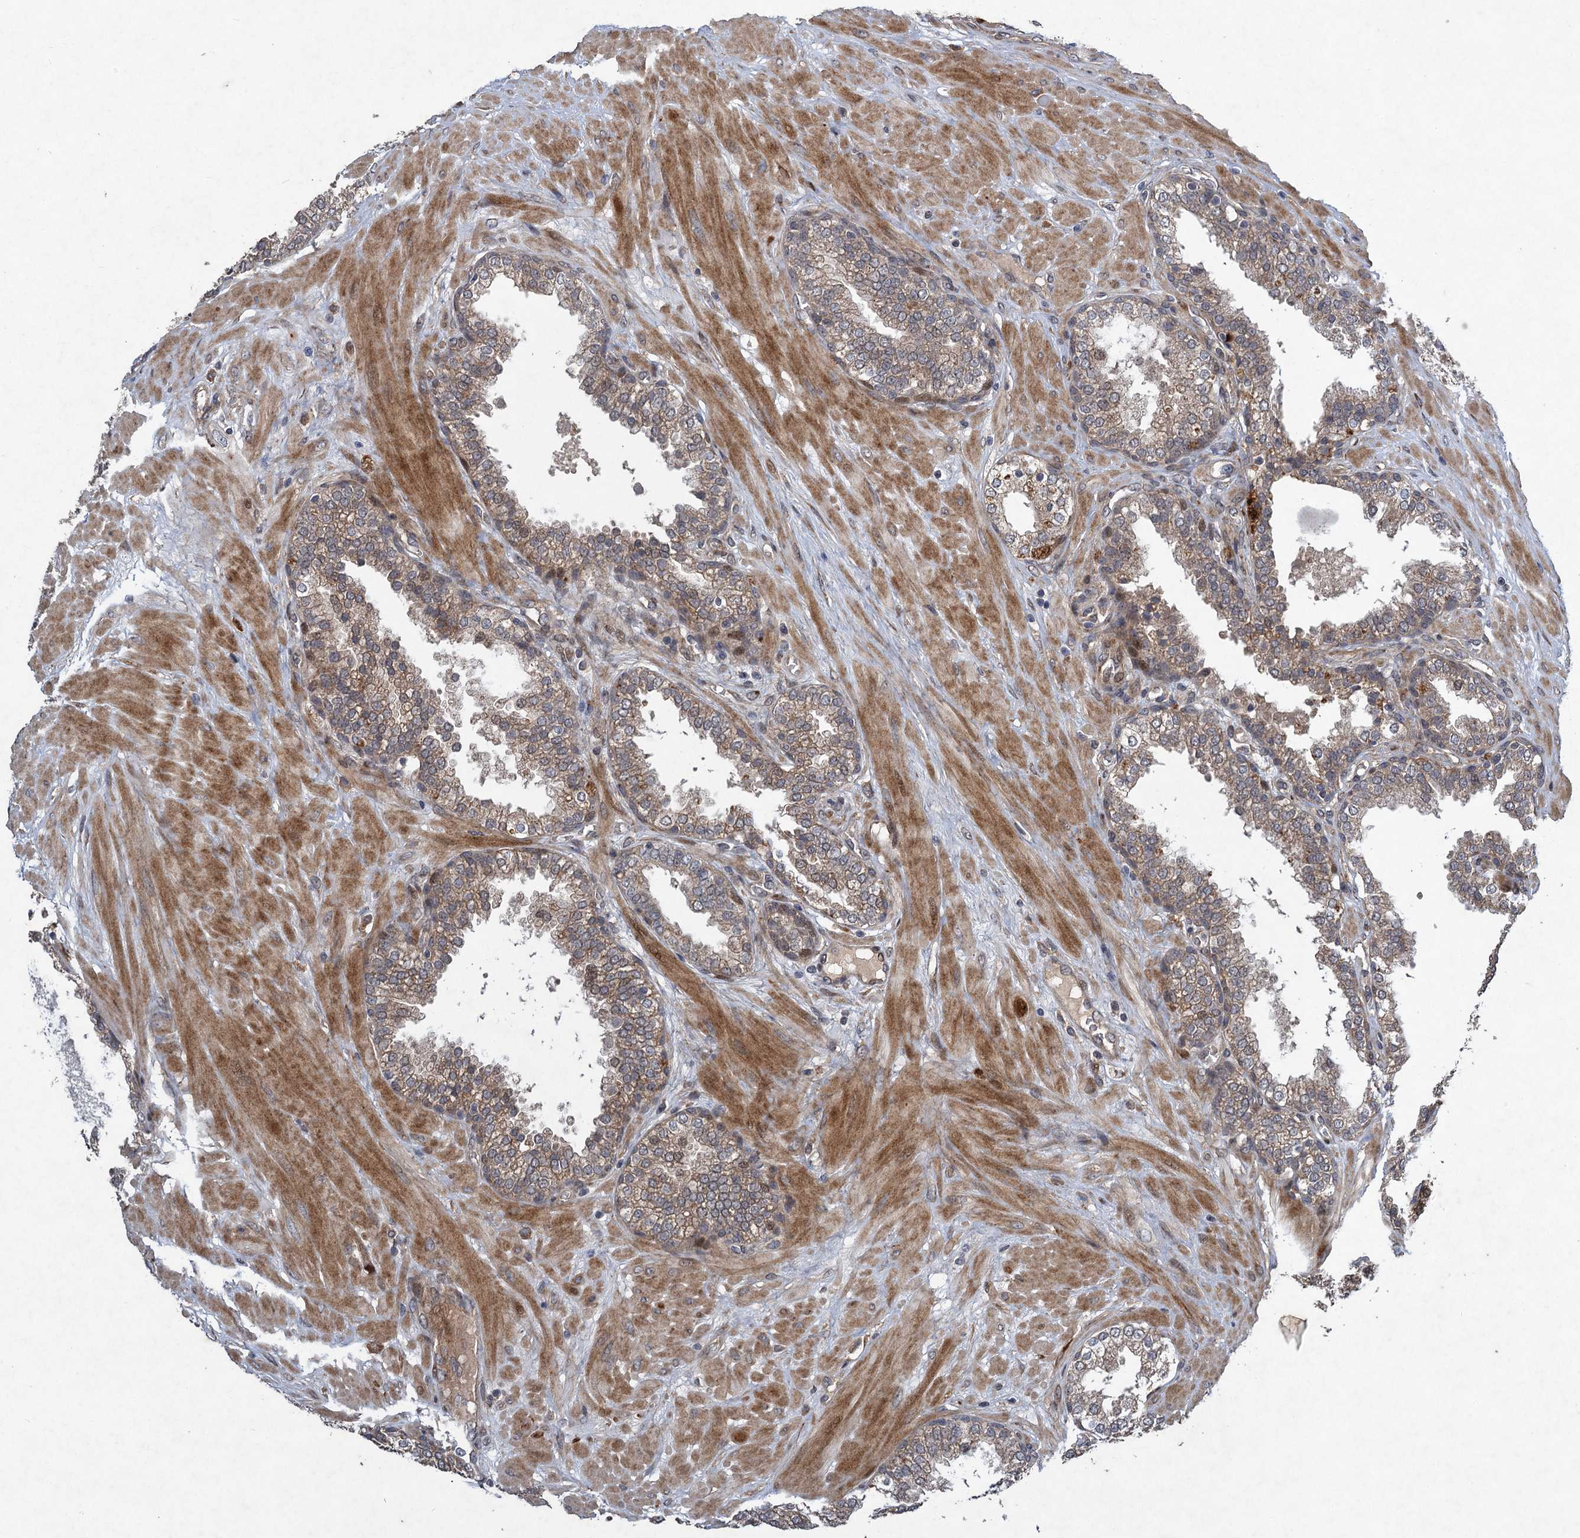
{"staining": {"intensity": "weak", "quantity": ">75%", "location": "cytoplasmic/membranous"}, "tissue": "prostate", "cell_type": "Glandular cells", "image_type": "normal", "snomed": [{"axis": "morphology", "description": "Normal tissue, NOS"}, {"axis": "topography", "description": "Prostate"}], "caption": "Immunohistochemistry photomicrograph of benign prostate: human prostate stained using immunohistochemistry (IHC) displays low levels of weak protein expression localized specifically in the cytoplasmic/membranous of glandular cells, appearing as a cytoplasmic/membranous brown color.", "gene": "NUDT22", "patient": {"sex": "male", "age": 51}}